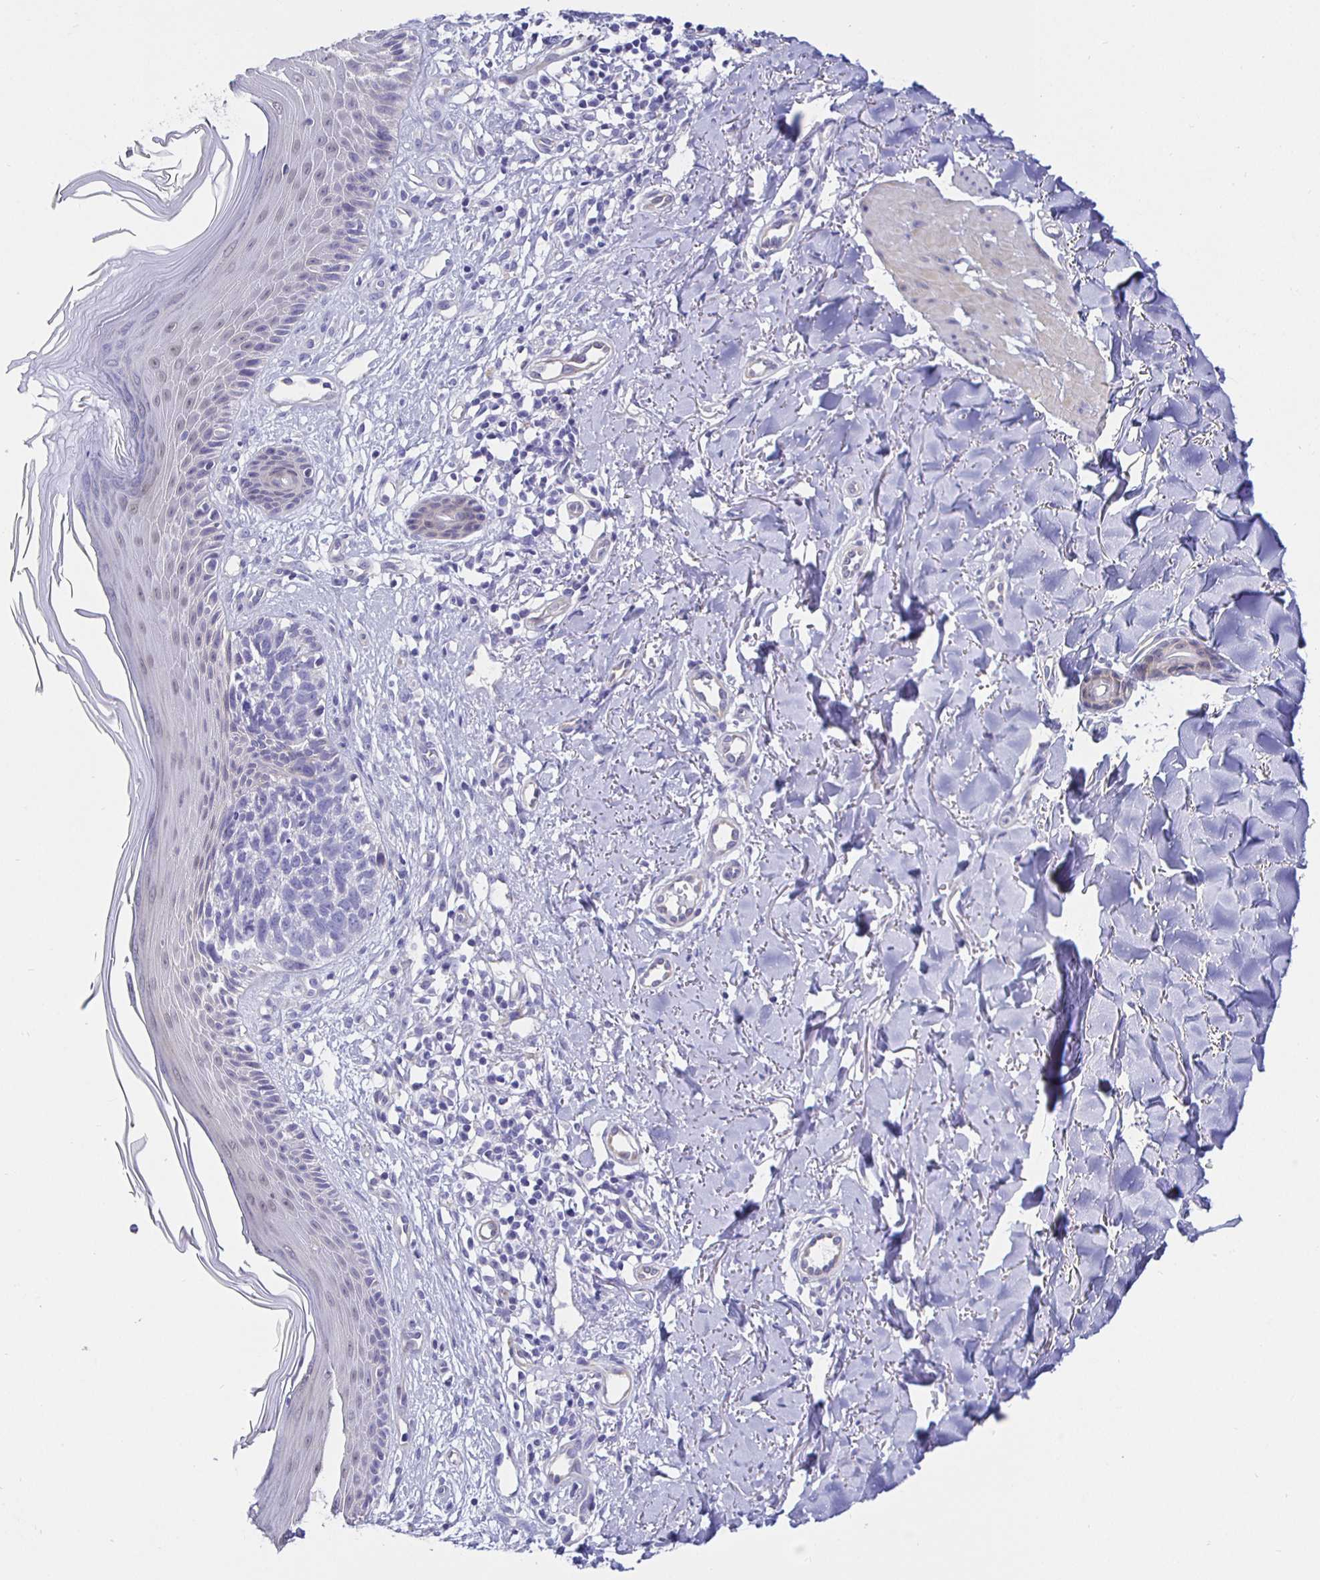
{"staining": {"intensity": "negative", "quantity": "none", "location": "none"}, "tissue": "skin cancer", "cell_type": "Tumor cells", "image_type": "cancer", "snomed": [{"axis": "morphology", "description": "Basal cell carcinoma"}, {"axis": "topography", "description": "Skin"}], "caption": "Immunohistochemistry image of human skin cancer stained for a protein (brown), which reveals no positivity in tumor cells.", "gene": "HSPA4L", "patient": {"sex": "female", "age": 45}}